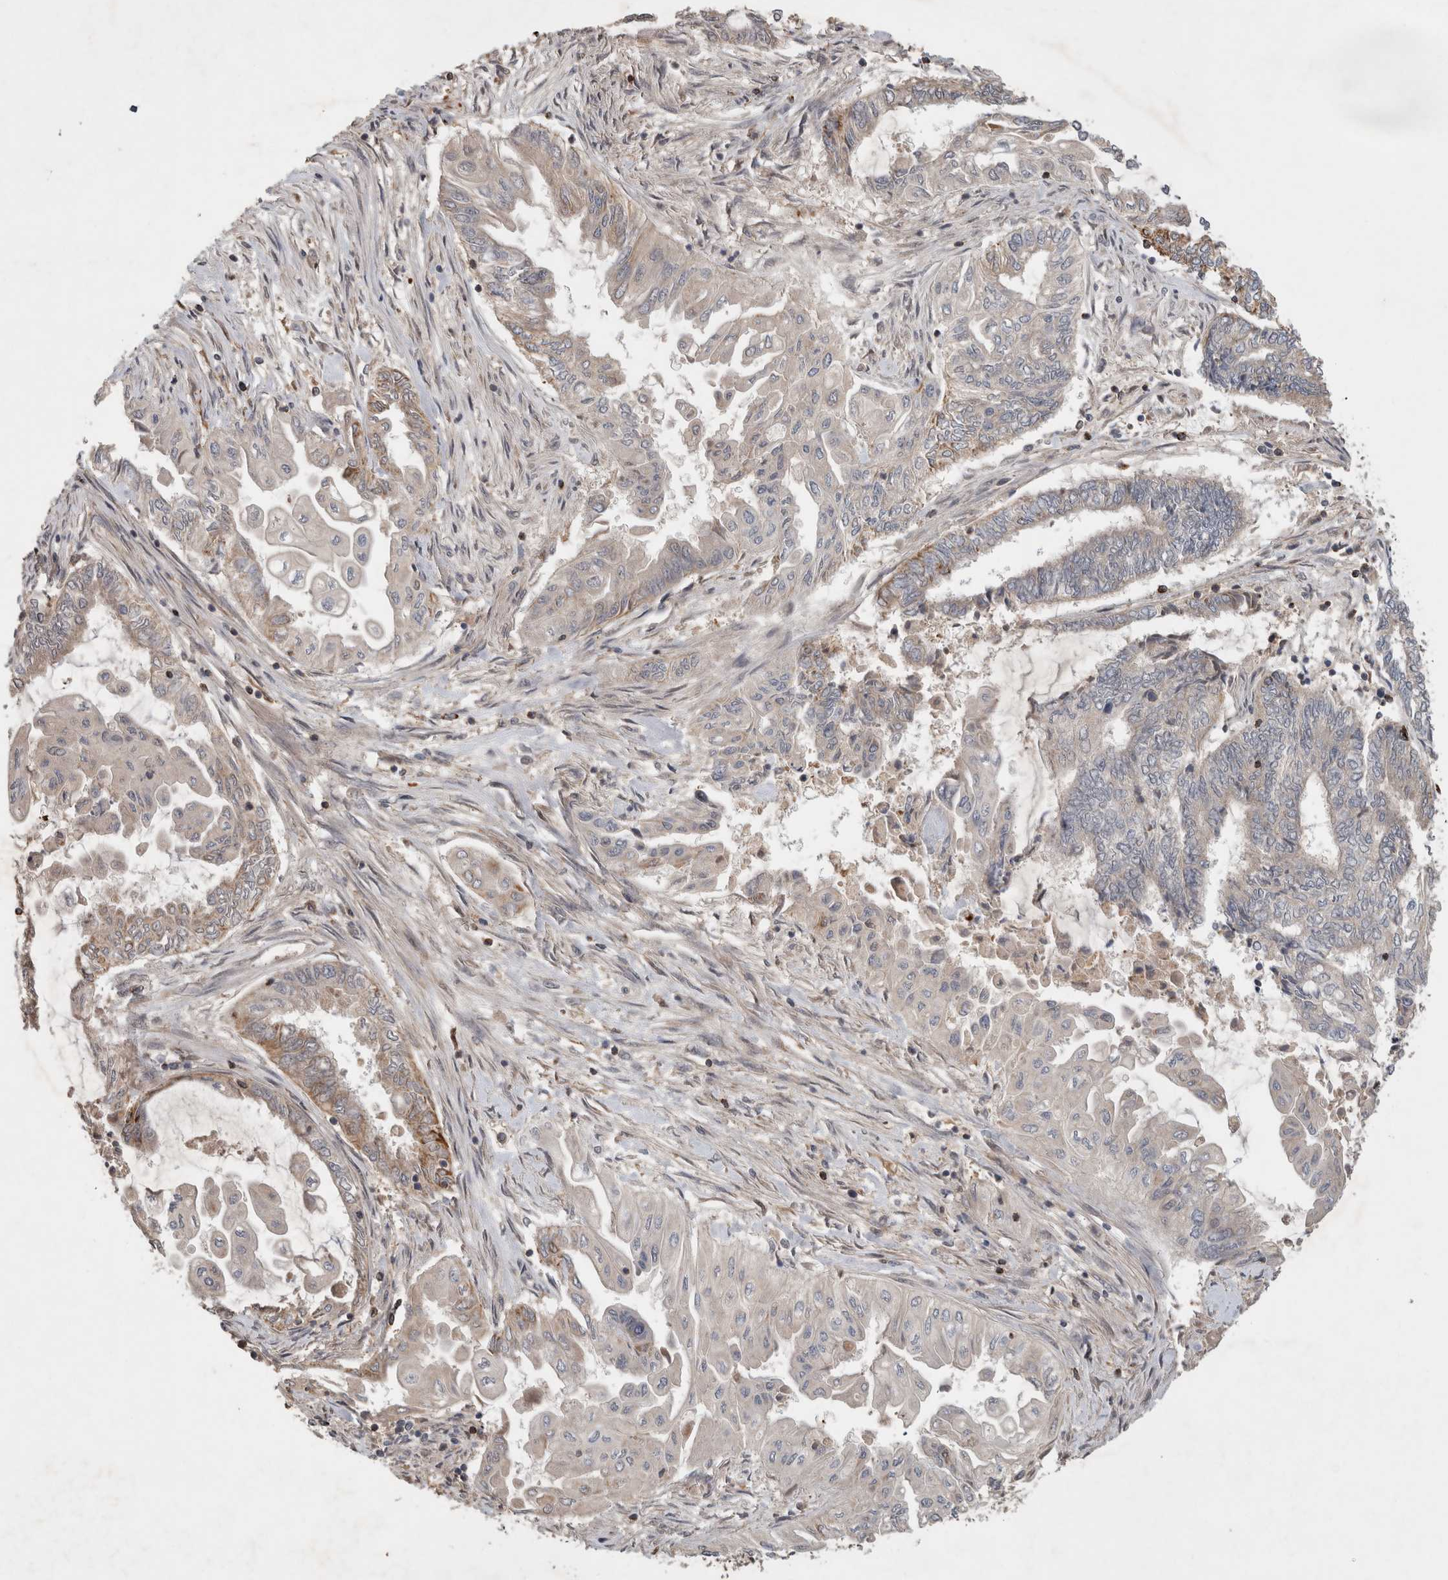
{"staining": {"intensity": "weak", "quantity": "25%-75%", "location": "cytoplasmic/membranous"}, "tissue": "endometrial cancer", "cell_type": "Tumor cells", "image_type": "cancer", "snomed": [{"axis": "morphology", "description": "Adenocarcinoma, NOS"}, {"axis": "topography", "description": "Uterus"}, {"axis": "topography", "description": "Endometrium"}], "caption": "Immunohistochemical staining of endometrial cancer shows low levels of weak cytoplasmic/membranous protein staining in approximately 25%-75% of tumor cells.", "gene": "SERAC1", "patient": {"sex": "female", "age": 70}}